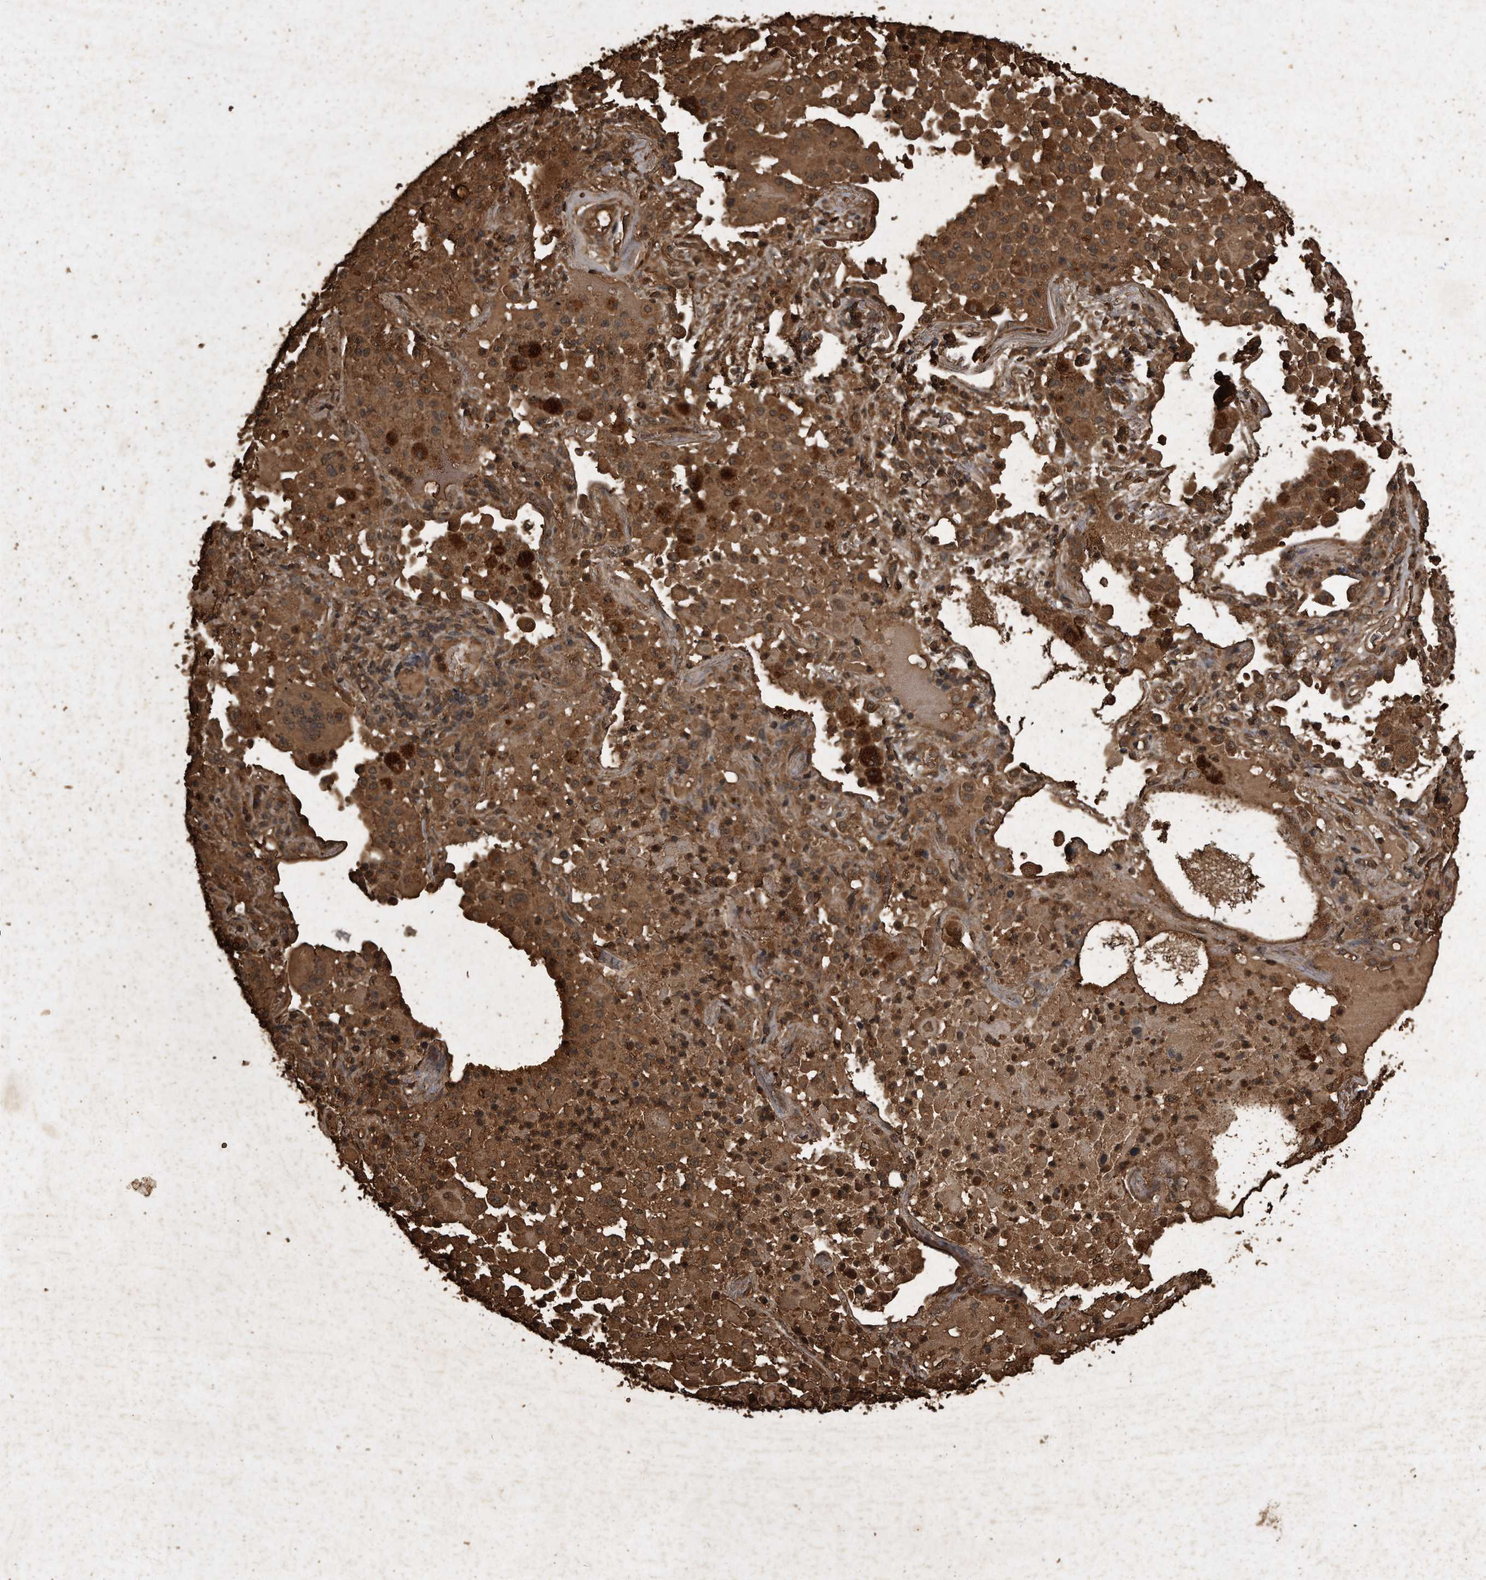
{"staining": {"intensity": "moderate", "quantity": ">75%", "location": "cytoplasmic/membranous"}, "tissue": "lung cancer", "cell_type": "Tumor cells", "image_type": "cancer", "snomed": [{"axis": "morphology", "description": "Squamous cell carcinoma, NOS"}, {"axis": "topography", "description": "Lung"}], "caption": "Protein expression analysis of human lung squamous cell carcinoma reveals moderate cytoplasmic/membranous staining in approximately >75% of tumor cells.", "gene": "CFLAR", "patient": {"sex": "male", "age": 57}}